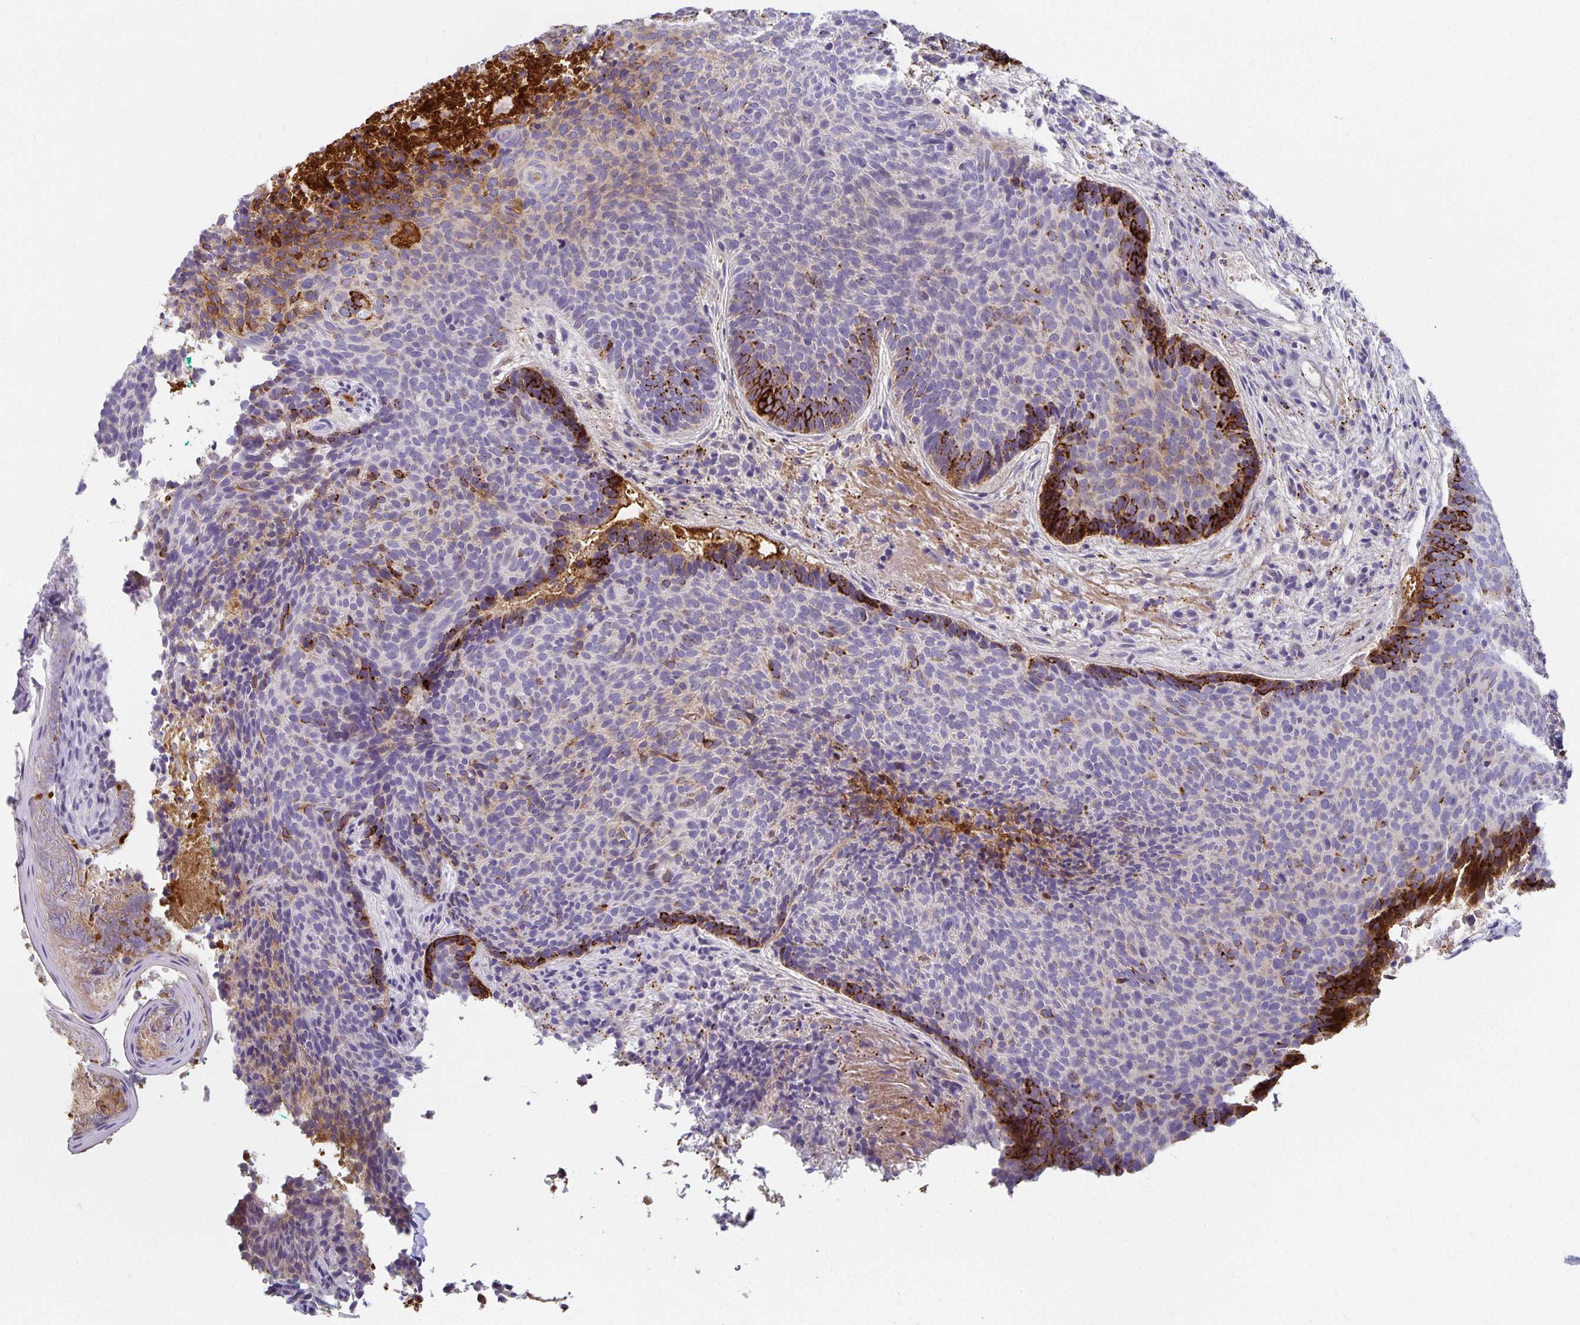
{"staining": {"intensity": "strong", "quantity": "<25%", "location": "cytoplasmic/membranous"}, "tissue": "skin cancer", "cell_type": "Tumor cells", "image_type": "cancer", "snomed": [{"axis": "morphology", "description": "Basal cell carcinoma"}, {"axis": "topography", "description": "Skin"}, {"axis": "topography", "description": "Skin of head"}], "caption": "A brown stain labels strong cytoplasmic/membranous staining of a protein in human basal cell carcinoma (skin) tumor cells.", "gene": "CHGA", "patient": {"sex": "female", "age": 92}}